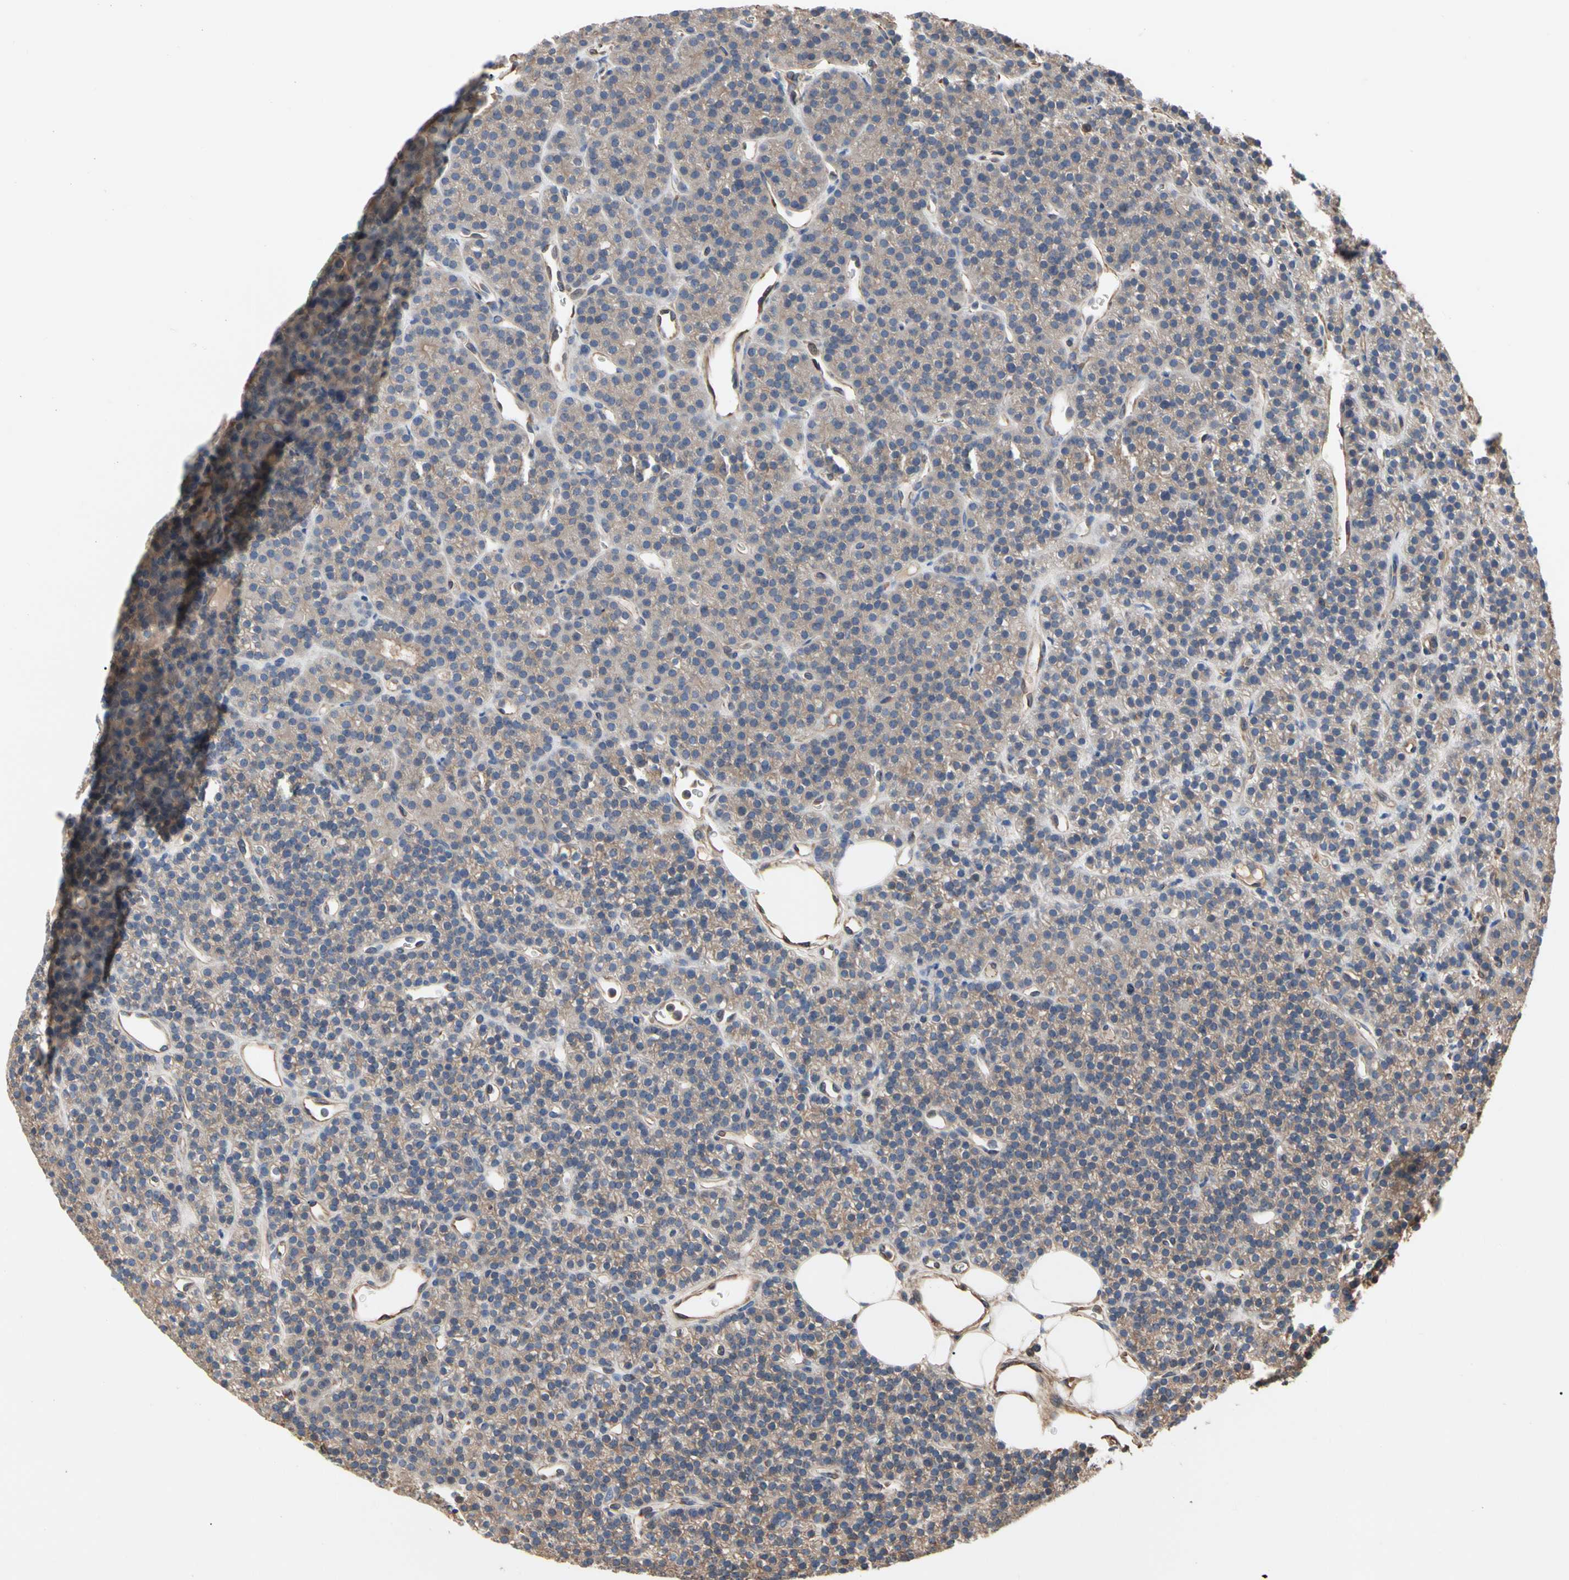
{"staining": {"intensity": "weak", "quantity": ">75%", "location": "cytoplasmic/membranous"}, "tissue": "parathyroid gland", "cell_type": "Glandular cells", "image_type": "normal", "snomed": [{"axis": "morphology", "description": "Normal tissue, NOS"}, {"axis": "morphology", "description": "Hyperplasia, NOS"}, {"axis": "topography", "description": "Parathyroid gland"}], "caption": "Human parathyroid gland stained with a brown dye exhibits weak cytoplasmic/membranous positive positivity in about >75% of glandular cells.", "gene": "PDZK1", "patient": {"sex": "male", "age": 44}}